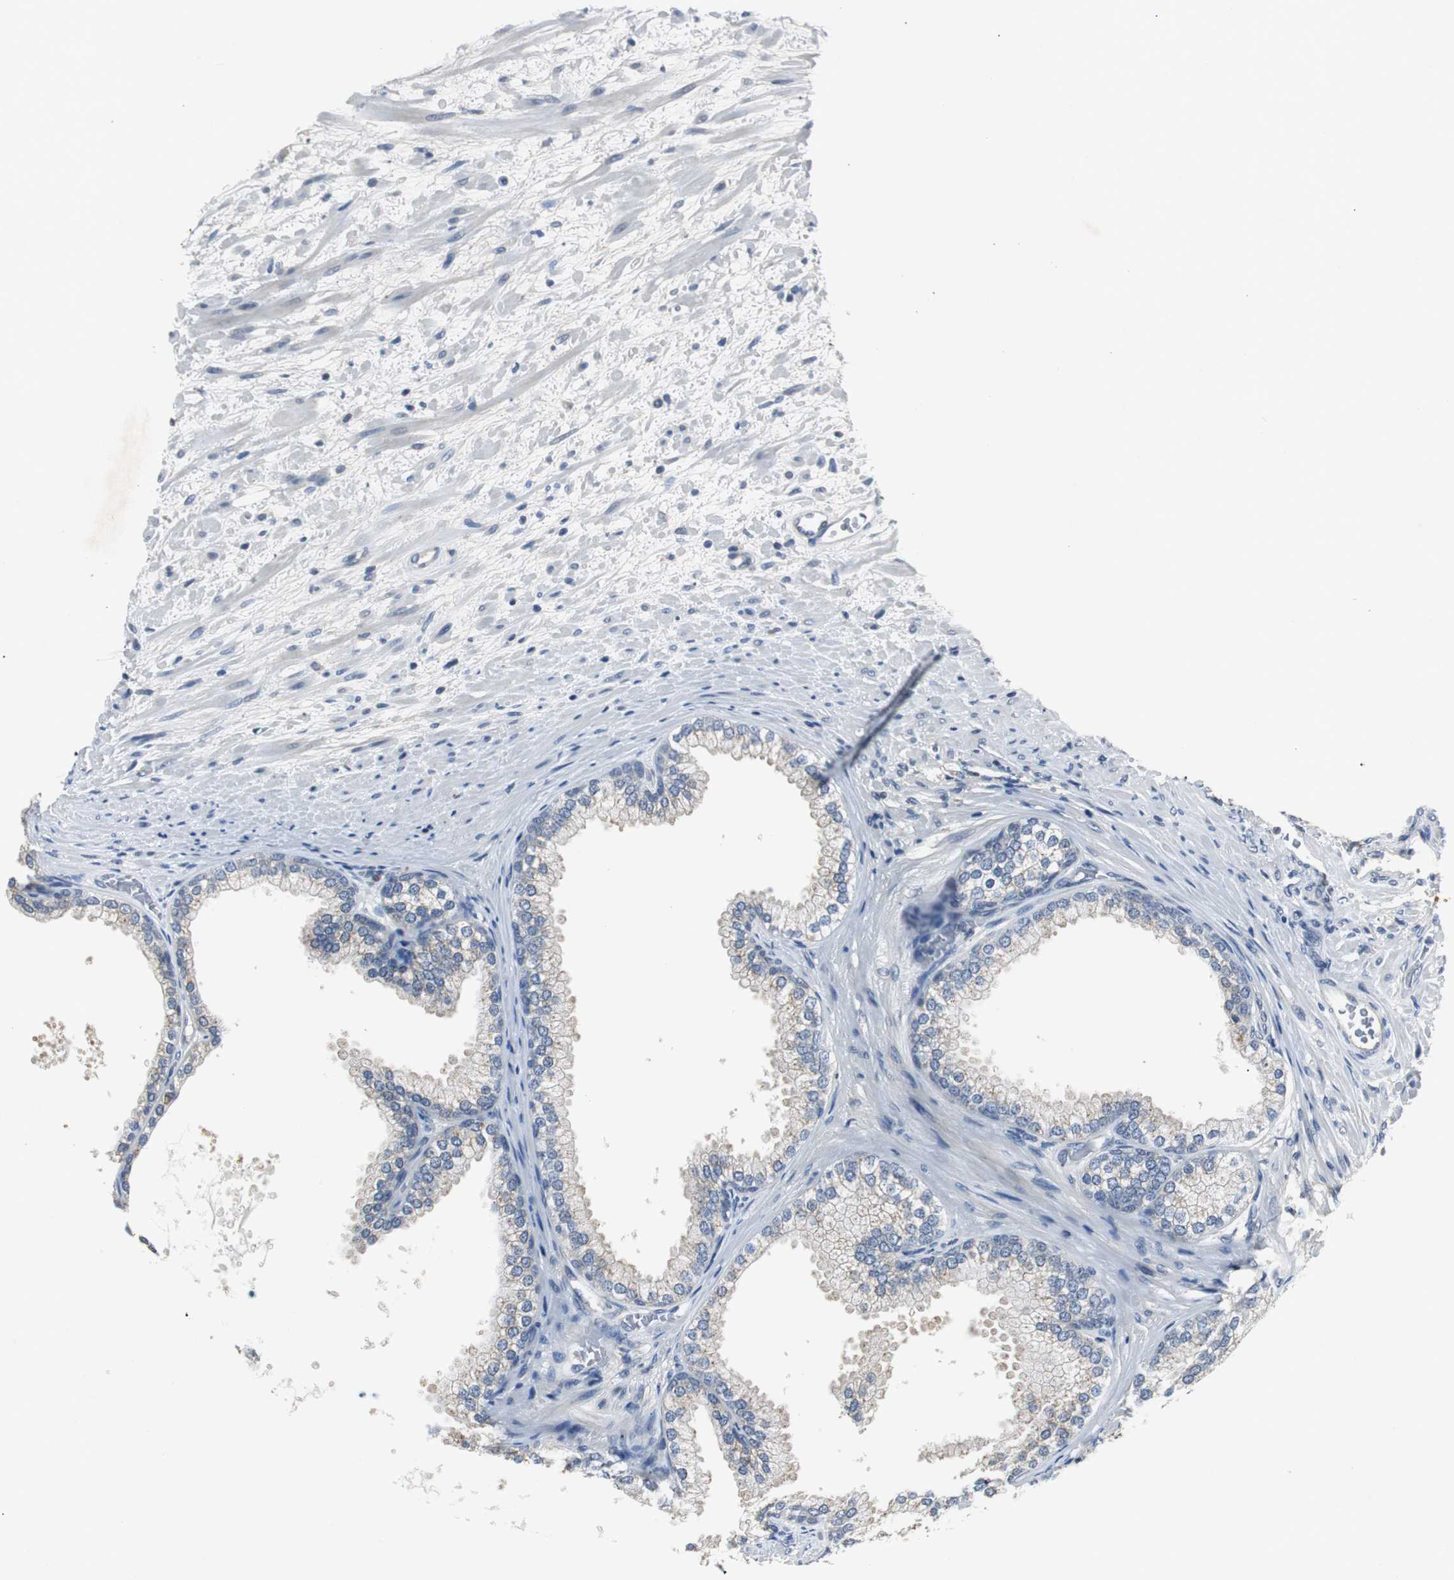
{"staining": {"intensity": "weak", "quantity": "<25%", "location": "cytoplasmic/membranous"}, "tissue": "prostate", "cell_type": "Glandular cells", "image_type": "normal", "snomed": [{"axis": "morphology", "description": "Normal tissue, NOS"}, {"axis": "topography", "description": "Prostate"}], "caption": "An IHC micrograph of normal prostate is shown. There is no staining in glandular cells of prostate.", "gene": "PTPRN2", "patient": {"sex": "male", "age": 76}}